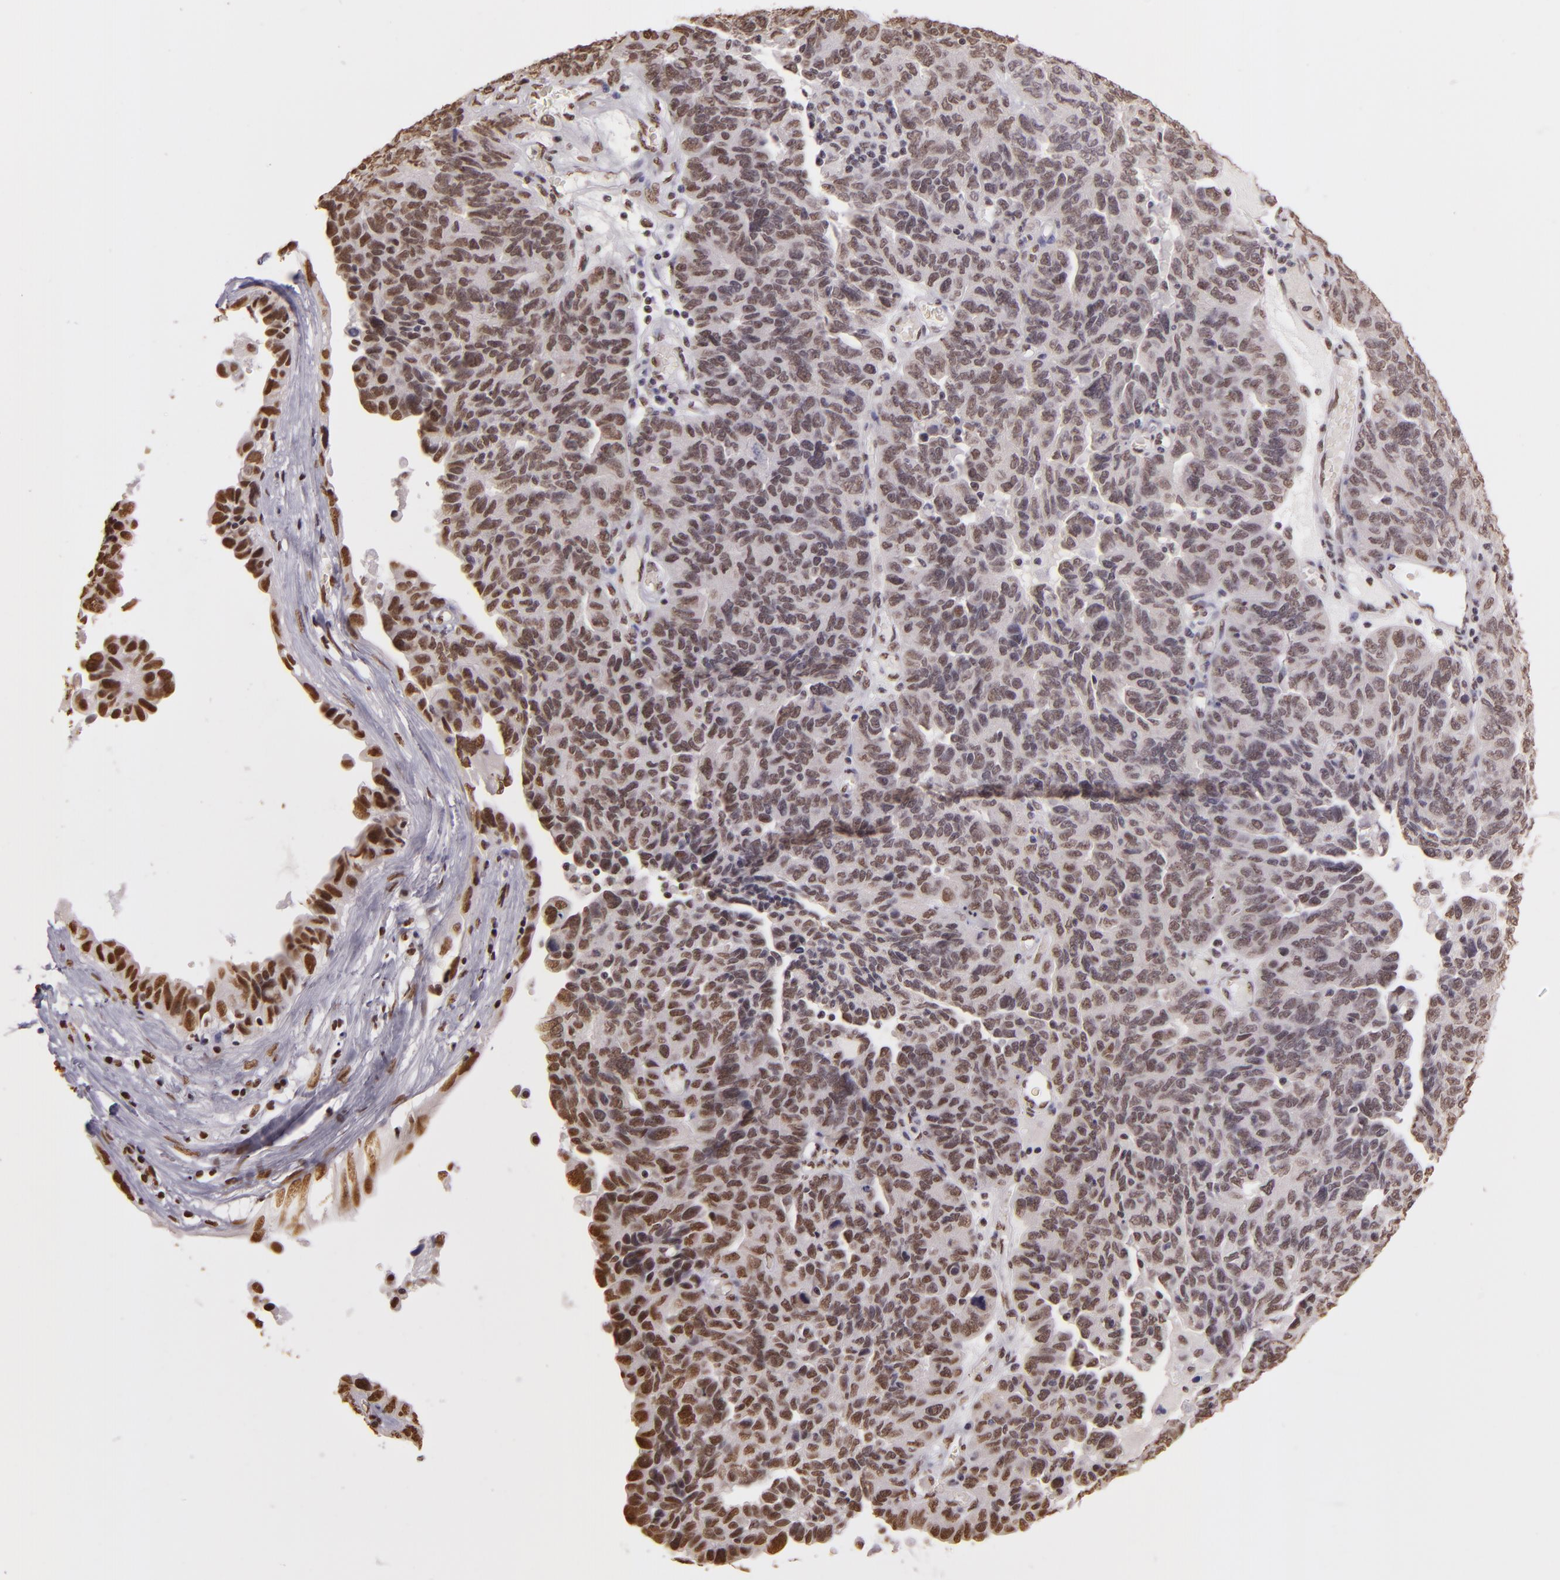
{"staining": {"intensity": "moderate", "quantity": ">75%", "location": "nuclear"}, "tissue": "ovarian cancer", "cell_type": "Tumor cells", "image_type": "cancer", "snomed": [{"axis": "morphology", "description": "Cystadenocarcinoma, serous, NOS"}, {"axis": "topography", "description": "Ovary"}], "caption": "Moderate nuclear positivity for a protein is appreciated in about >75% of tumor cells of ovarian cancer (serous cystadenocarcinoma) using IHC.", "gene": "PAPOLA", "patient": {"sex": "female", "age": 64}}